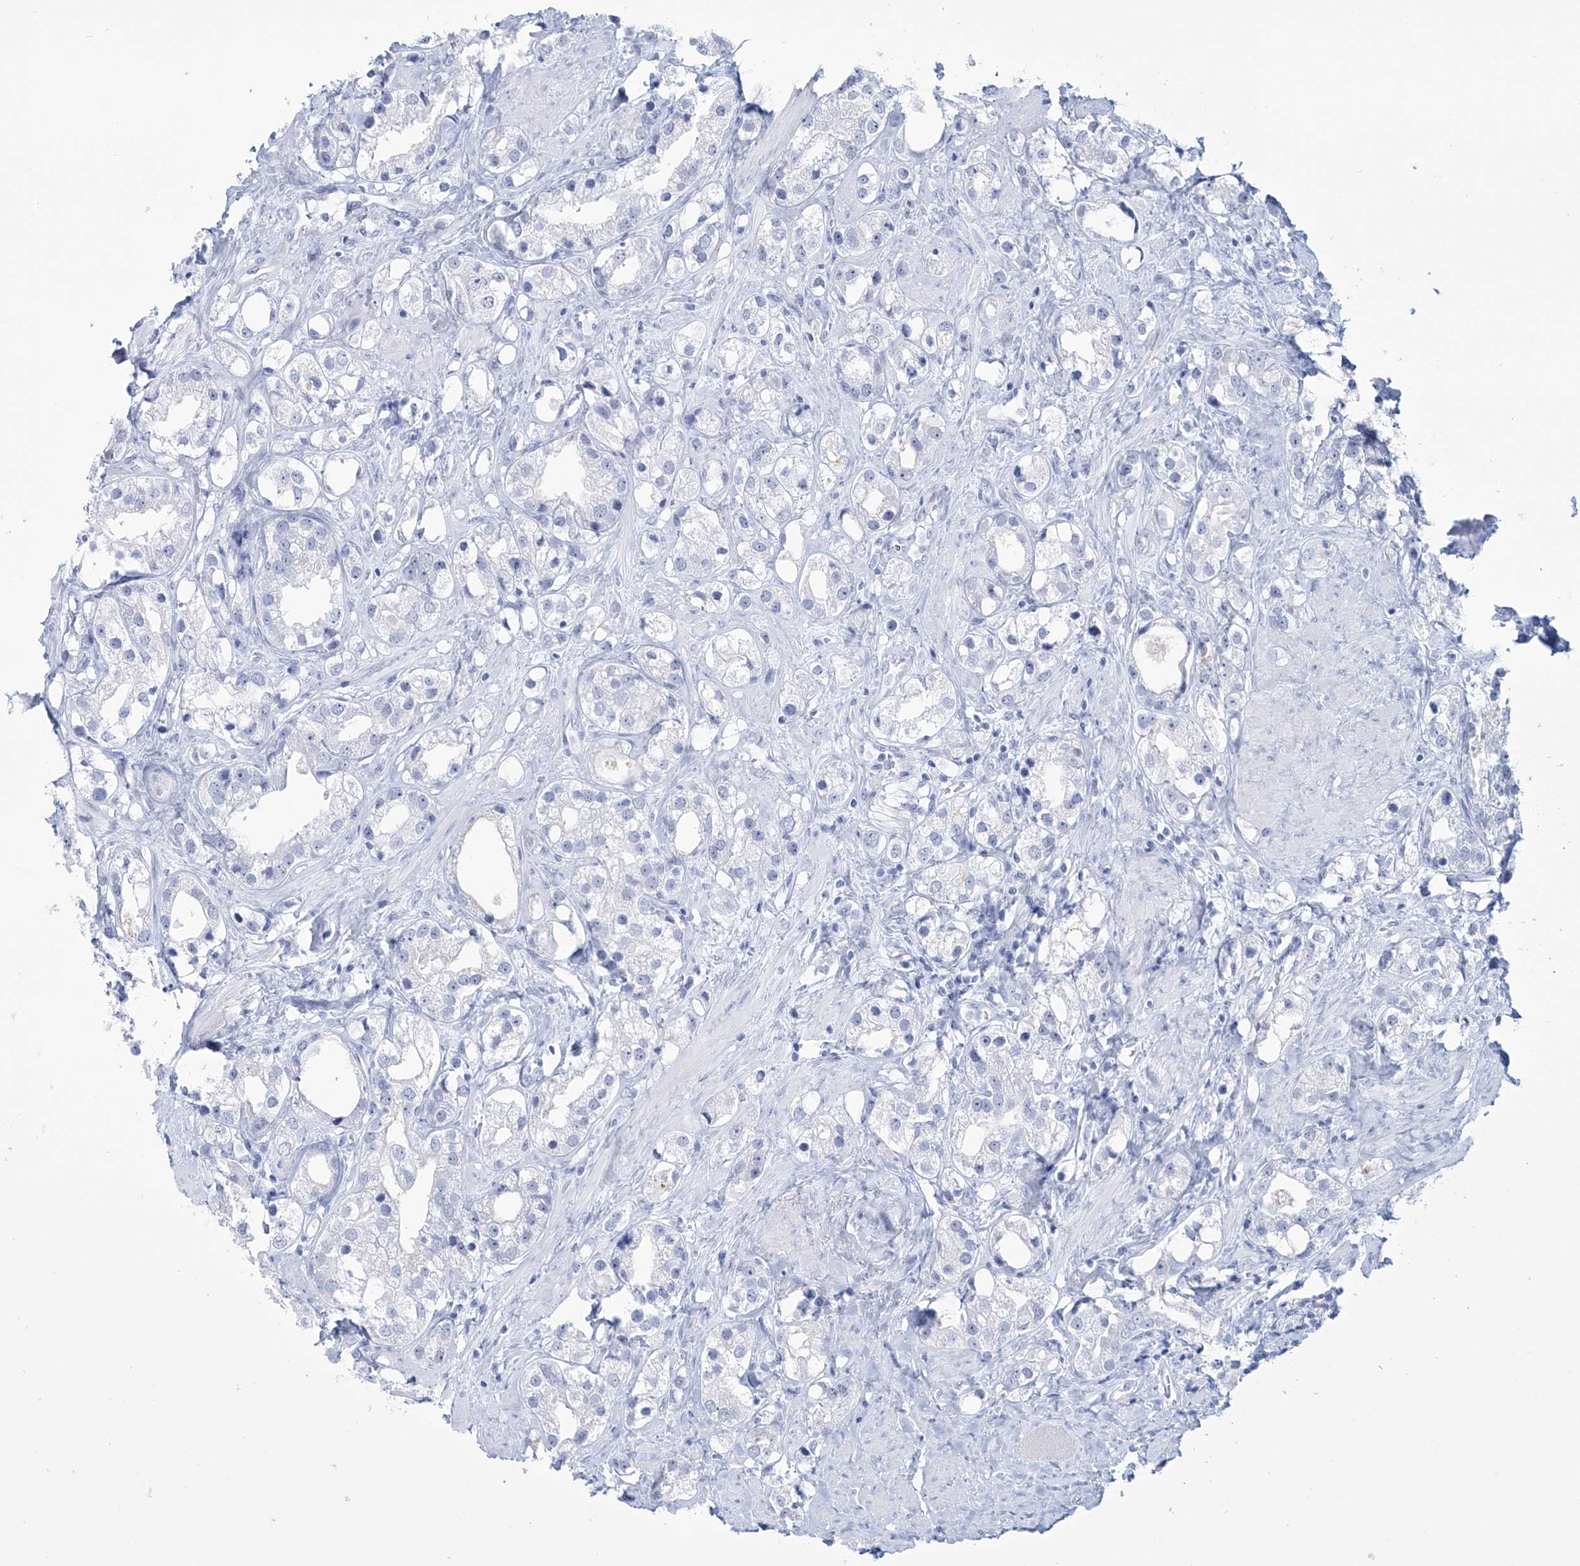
{"staining": {"intensity": "negative", "quantity": "none", "location": "none"}, "tissue": "prostate cancer", "cell_type": "Tumor cells", "image_type": "cancer", "snomed": [{"axis": "morphology", "description": "Adenocarcinoma, NOS"}, {"axis": "topography", "description": "Prostate"}], "caption": "Image shows no protein staining in tumor cells of prostate adenocarcinoma tissue.", "gene": "DPCD", "patient": {"sex": "male", "age": 79}}